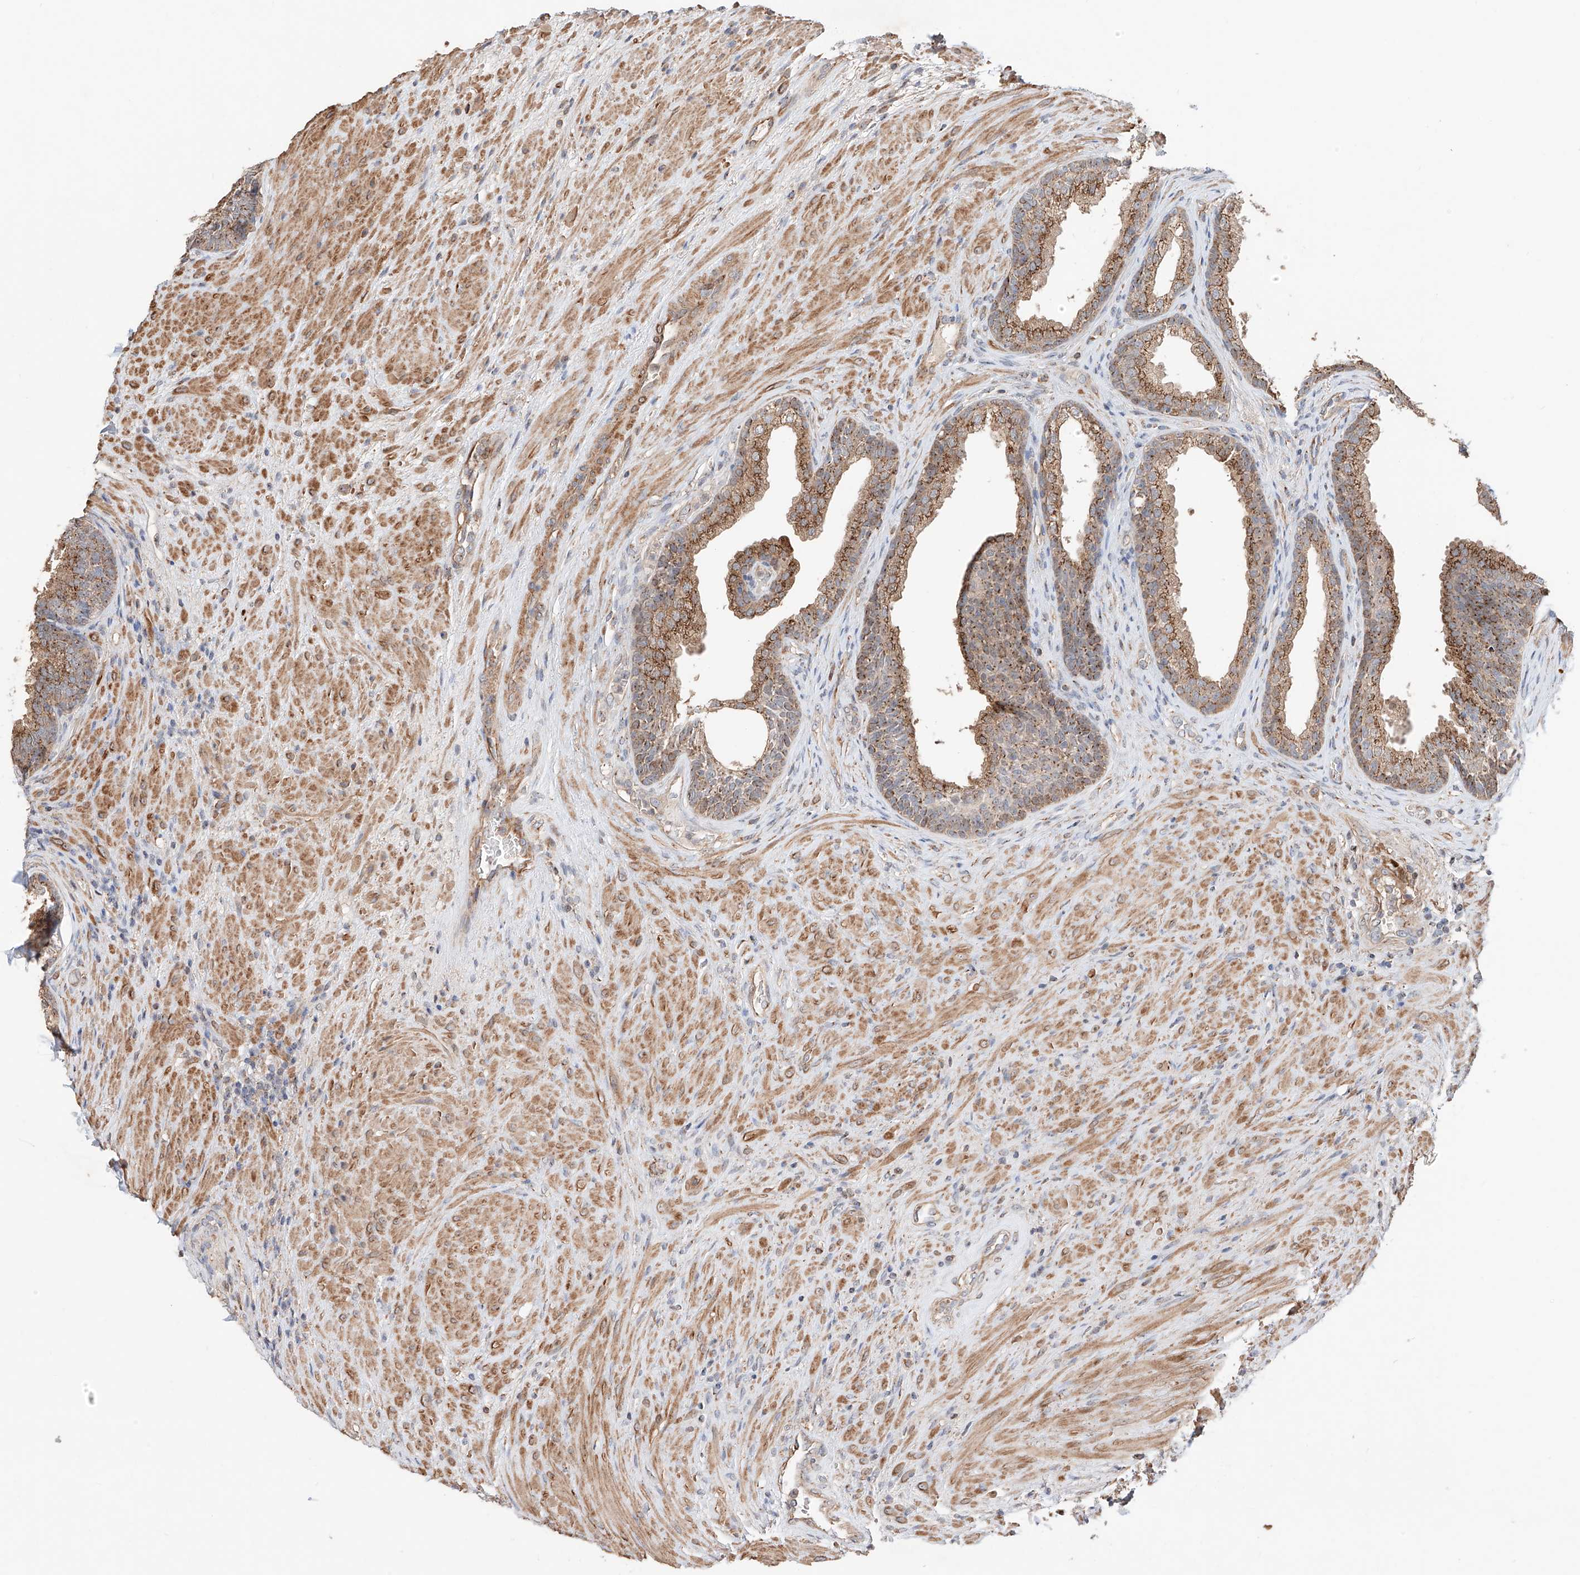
{"staining": {"intensity": "moderate", "quantity": "25%-75%", "location": "cytoplasmic/membranous"}, "tissue": "prostate", "cell_type": "Glandular cells", "image_type": "normal", "snomed": [{"axis": "morphology", "description": "Normal tissue, NOS"}, {"axis": "topography", "description": "Prostate"}], "caption": "Immunohistochemical staining of benign human prostate demonstrates 25%-75% levels of moderate cytoplasmic/membranous protein staining in about 25%-75% of glandular cells. (DAB (3,3'-diaminobenzidine) IHC, brown staining for protein, blue staining for nuclei).", "gene": "MOSPD1", "patient": {"sex": "male", "age": 76}}